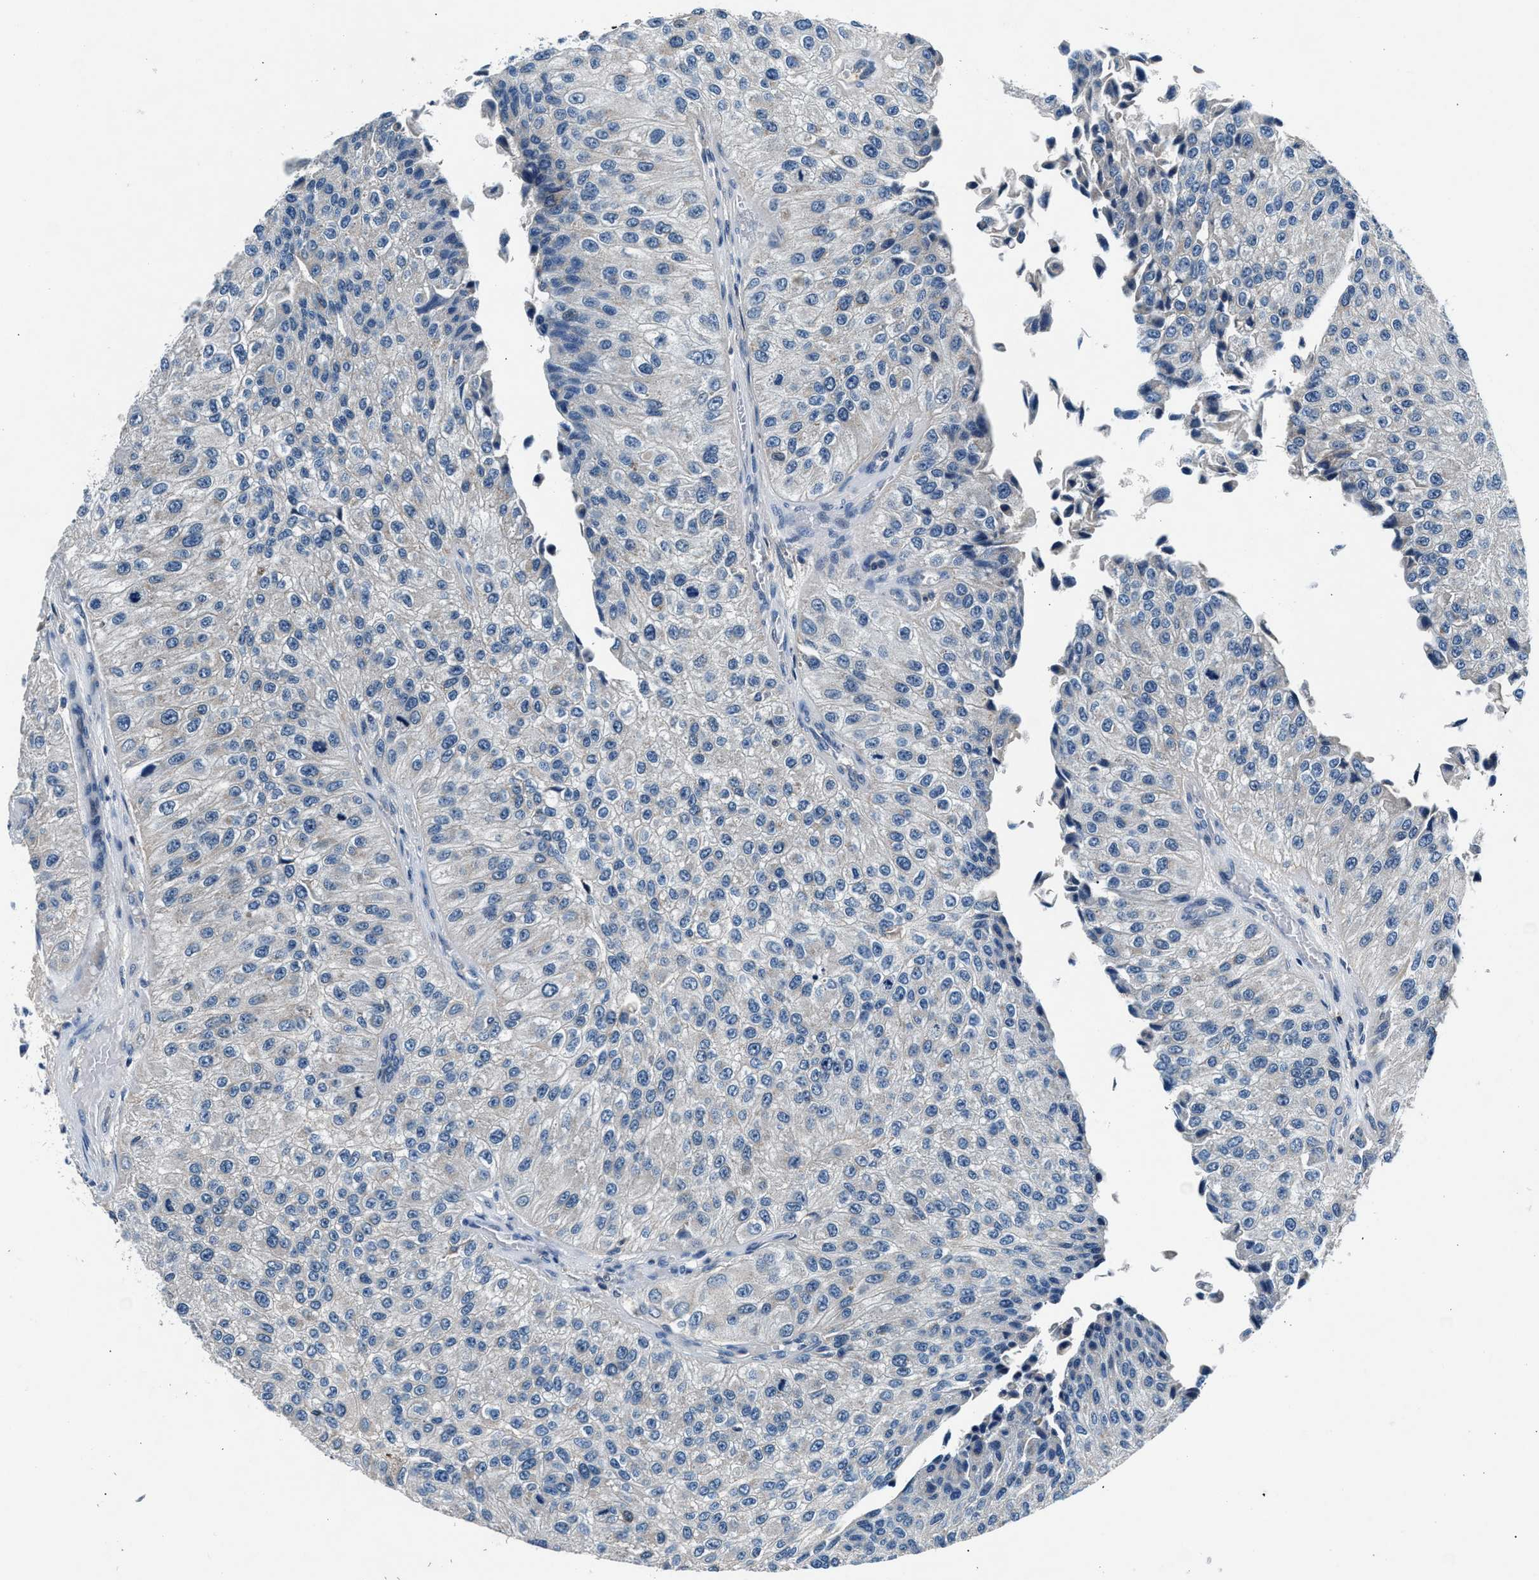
{"staining": {"intensity": "negative", "quantity": "none", "location": "none"}, "tissue": "urothelial cancer", "cell_type": "Tumor cells", "image_type": "cancer", "snomed": [{"axis": "morphology", "description": "Urothelial carcinoma, High grade"}, {"axis": "topography", "description": "Kidney"}, {"axis": "topography", "description": "Urinary bladder"}], "caption": "Immunohistochemistry (IHC) image of human urothelial cancer stained for a protein (brown), which shows no expression in tumor cells.", "gene": "DENND6B", "patient": {"sex": "male", "age": 77}}